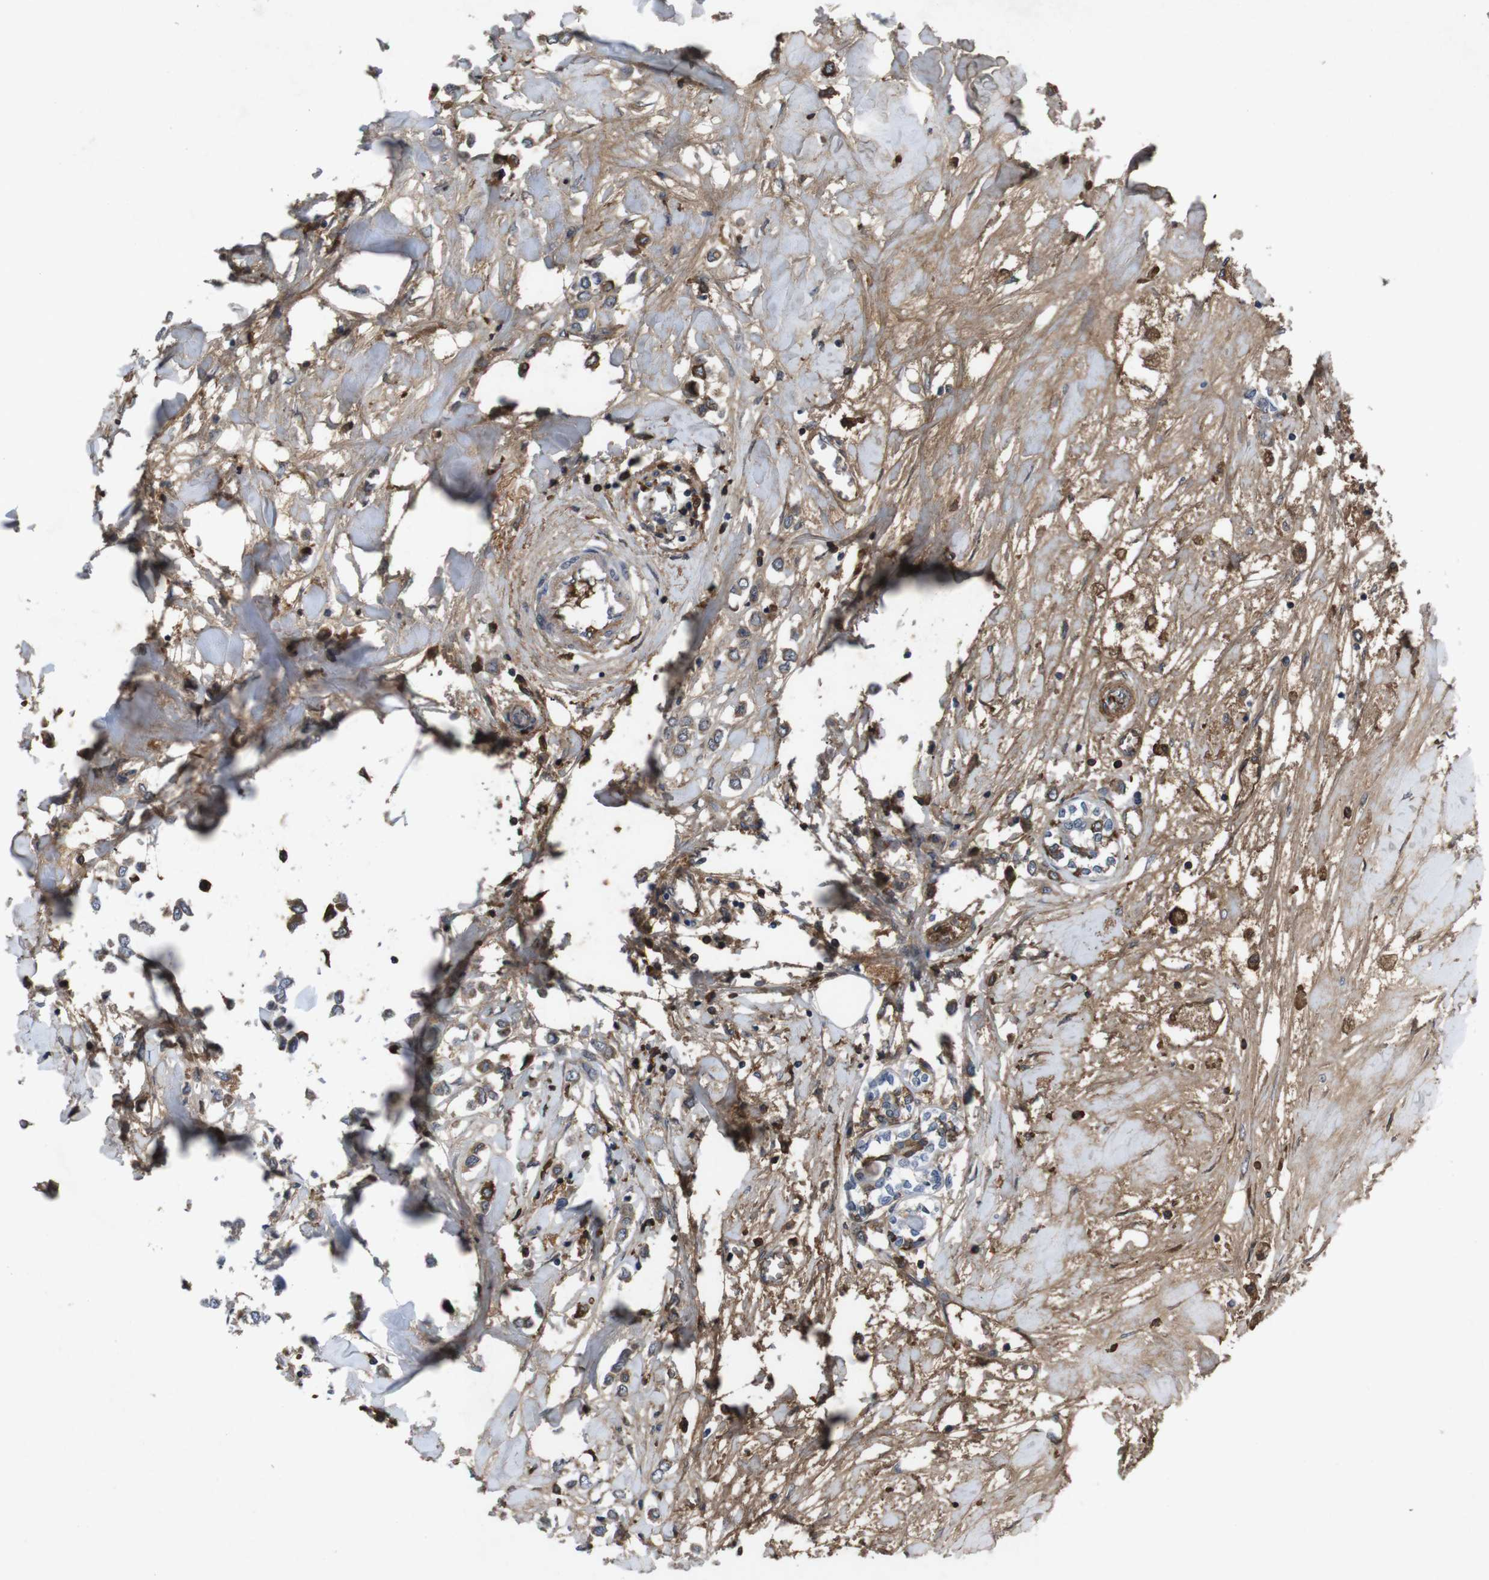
{"staining": {"intensity": "moderate", "quantity": ">75%", "location": "cytoplasmic/membranous"}, "tissue": "breast cancer", "cell_type": "Tumor cells", "image_type": "cancer", "snomed": [{"axis": "morphology", "description": "Lobular carcinoma"}, {"axis": "topography", "description": "Breast"}], "caption": "The histopathology image reveals a brown stain indicating the presence of a protein in the cytoplasmic/membranous of tumor cells in breast cancer (lobular carcinoma). (brown staining indicates protein expression, while blue staining denotes nuclei).", "gene": "SPTB", "patient": {"sex": "female", "age": 51}}